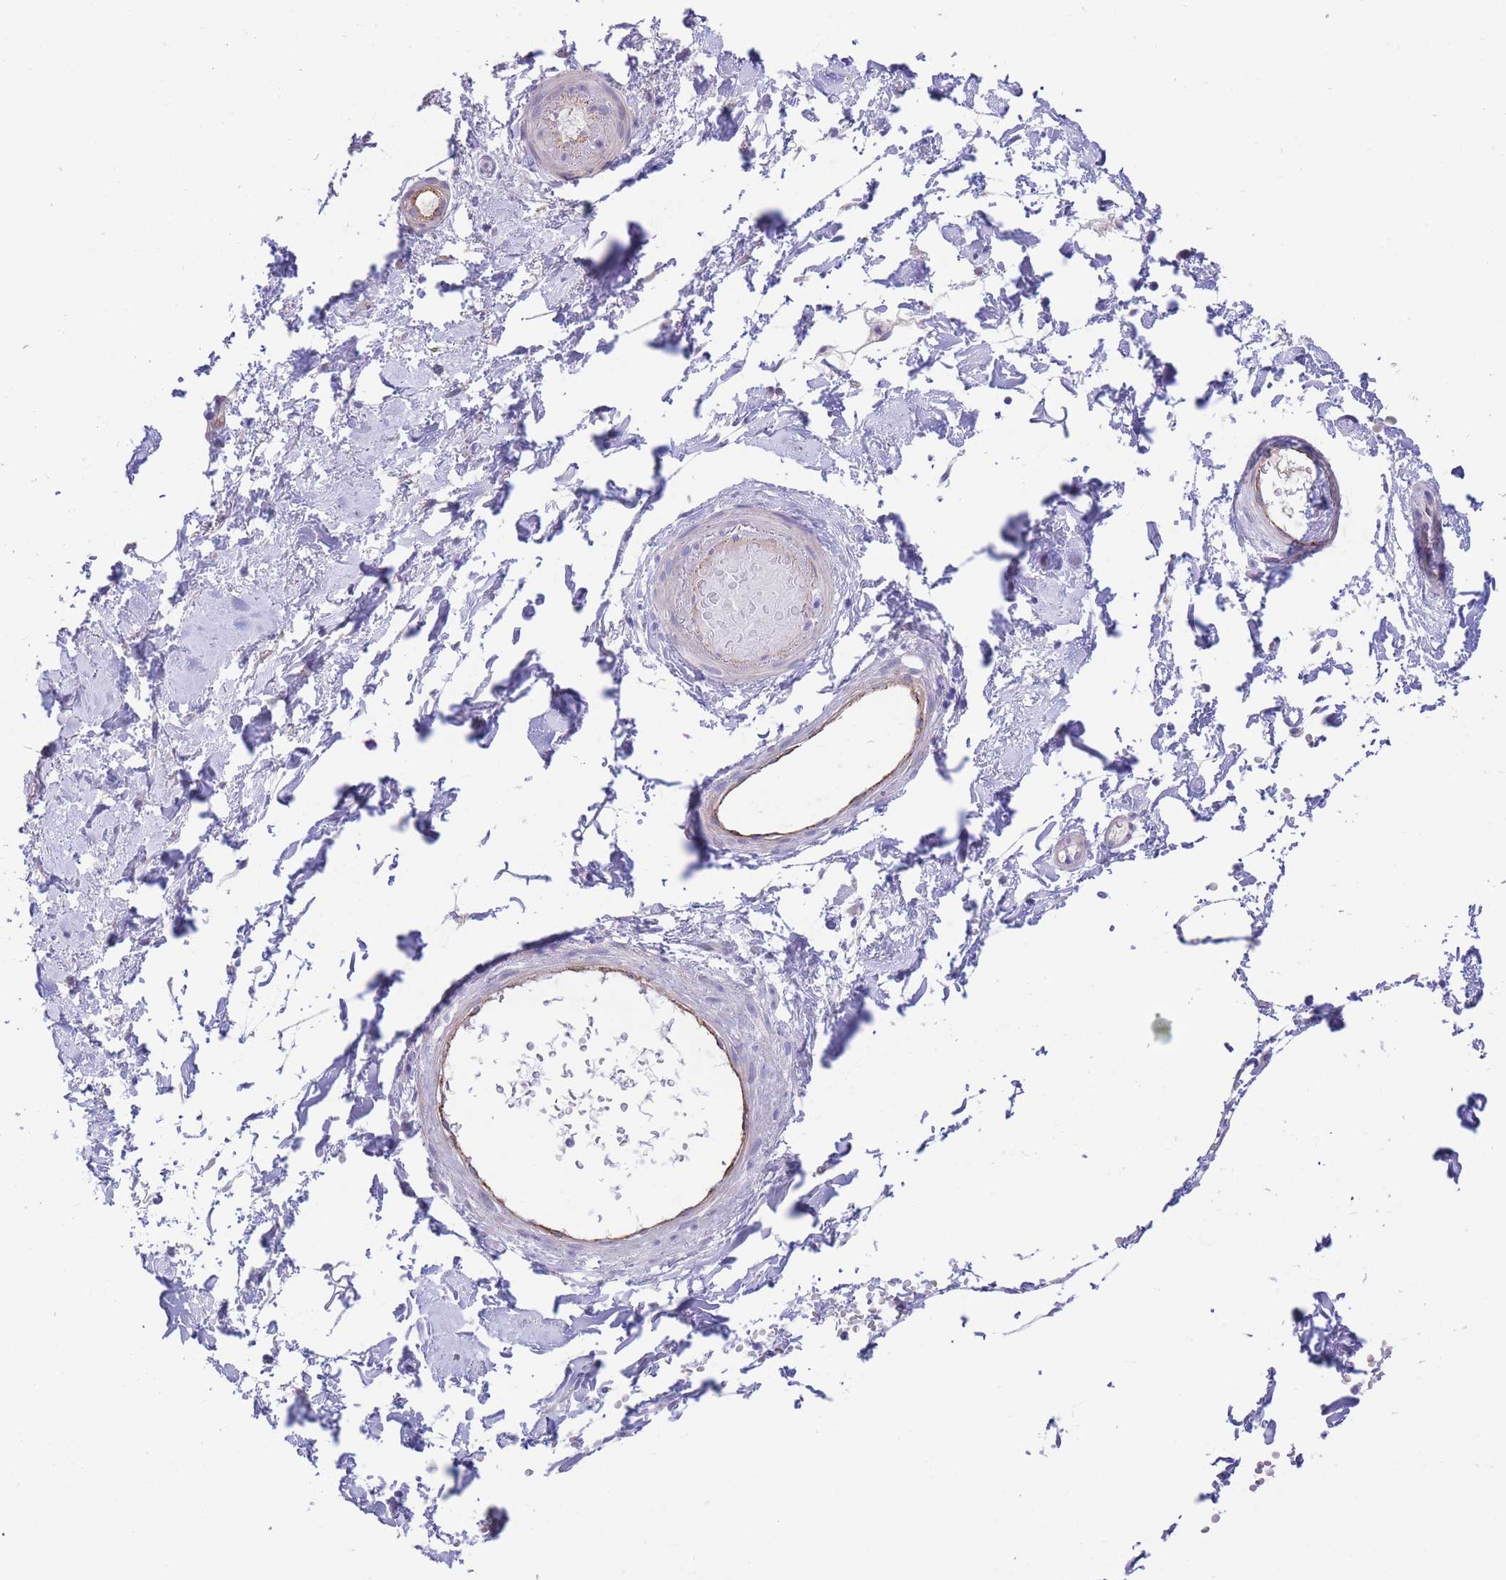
{"staining": {"intensity": "negative", "quantity": "none", "location": "none"}, "tissue": "adipose tissue", "cell_type": "Adipocytes", "image_type": "normal", "snomed": [{"axis": "morphology", "description": "Normal tissue, NOS"}, {"axis": "topography", "description": "Soft tissue"}, {"axis": "topography", "description": "Adipose tissue"}, {"axis": "topography", "description": "Vascular tissue"}, {"axis": "topography", "description": "Peripheral nerve tissue"}], "caption": "IHC of benign human adipose tissue demonstrates no staining in adipocytes. (DAB (3,3'-diaminobenzidine) immunohistochemistry (IHC), high magnification).", "gene": "DET1", "patient": {"sex": "male", "age": 74}}